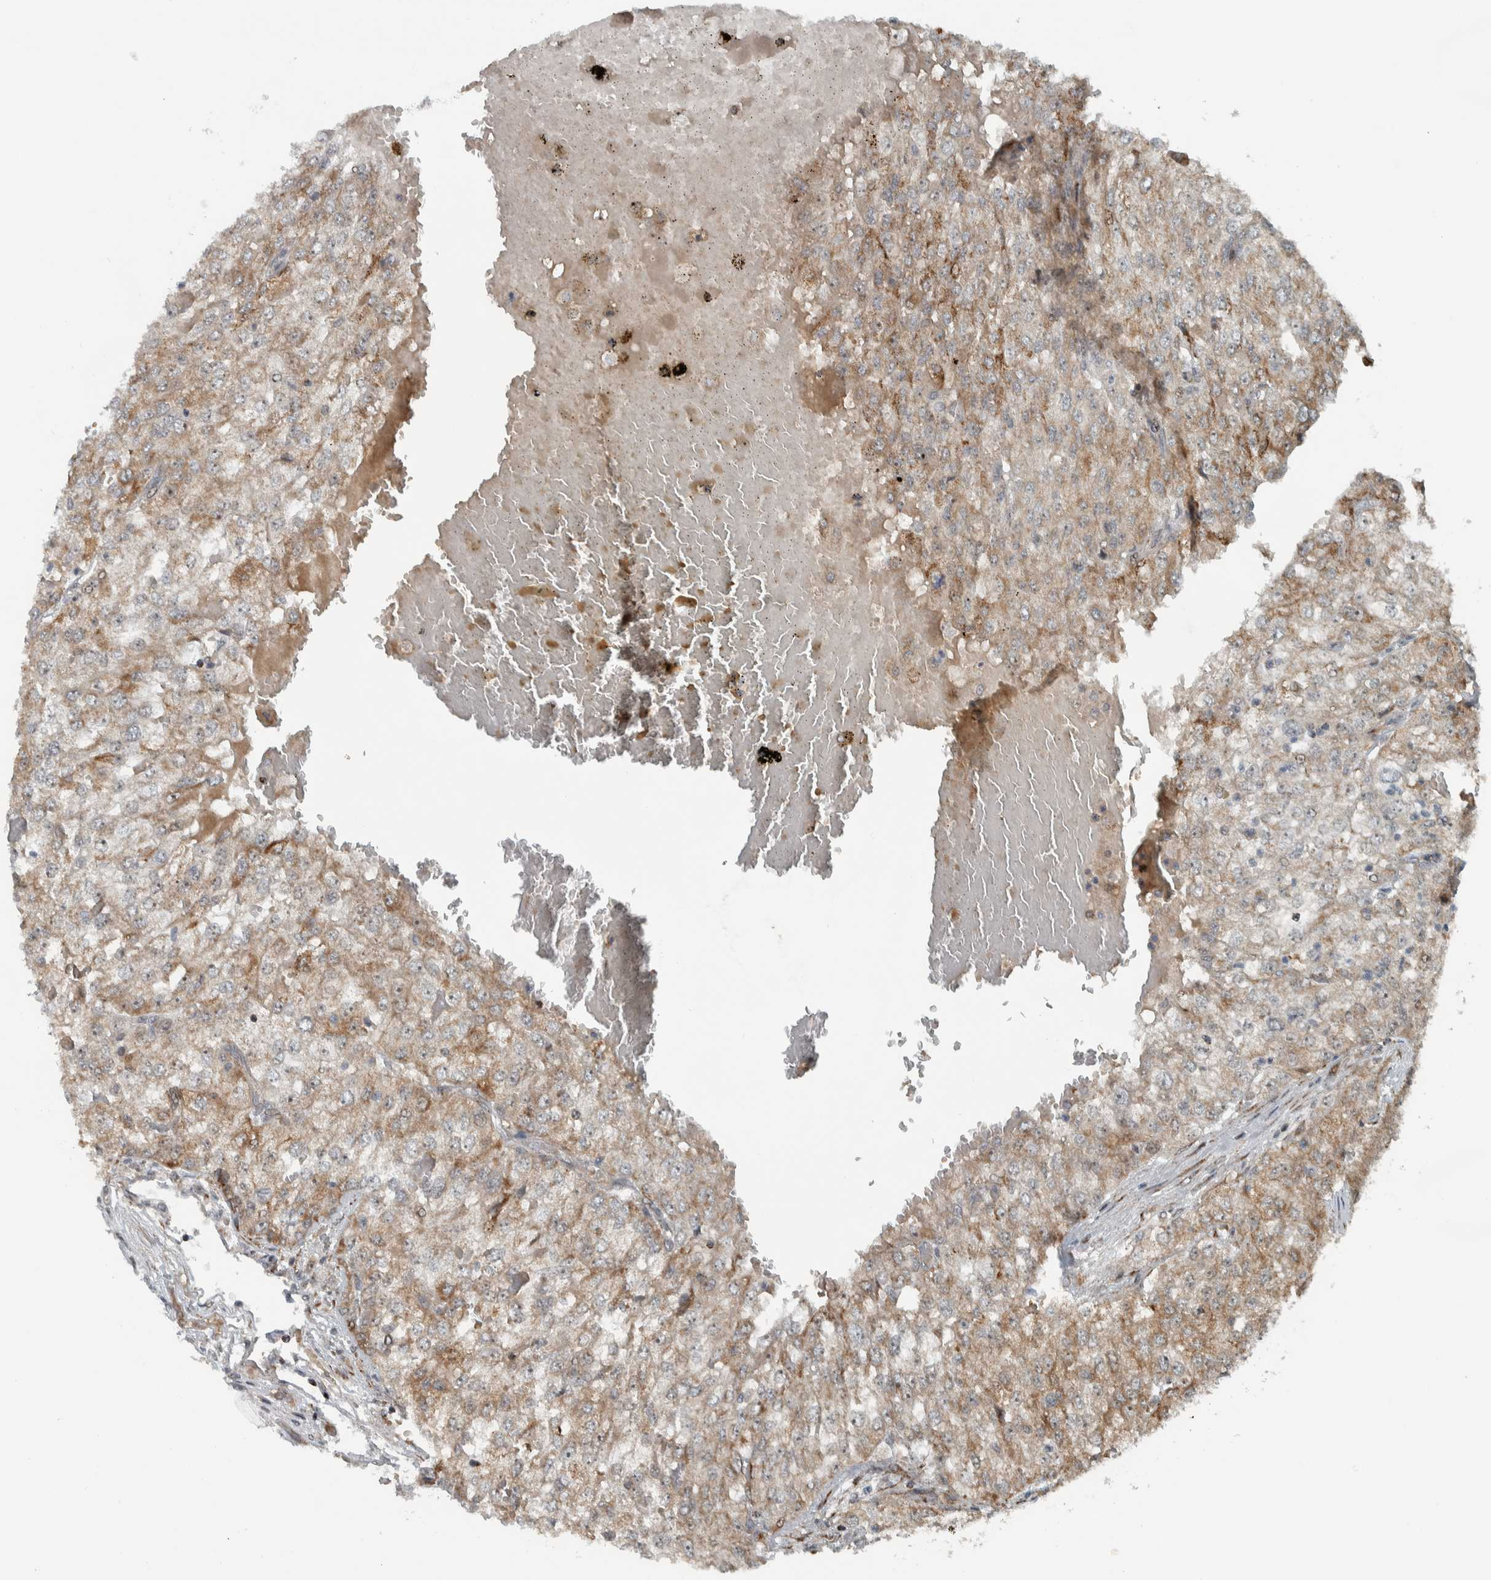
{"staining": {"intensity": "weak", "quantity": ">75%", "location": "cytoplasmic/membranous"}, "tissue": "renal cancer", "cell_type": "Tumor cells", "image_type": "cancer", "snomed": [{"axis": "morphology", "description": "Adenocarcinoma, NOS"}, {"axis": "topography", "description": "Kidney"}], "caption": "Tumor cells display low levels of weak cytoplasmic/membranous expression in about >75% of cells in adenocarcinoma (renal).", "gene": "PPM1K", "patient": {"sex": "female", "age": 54}}